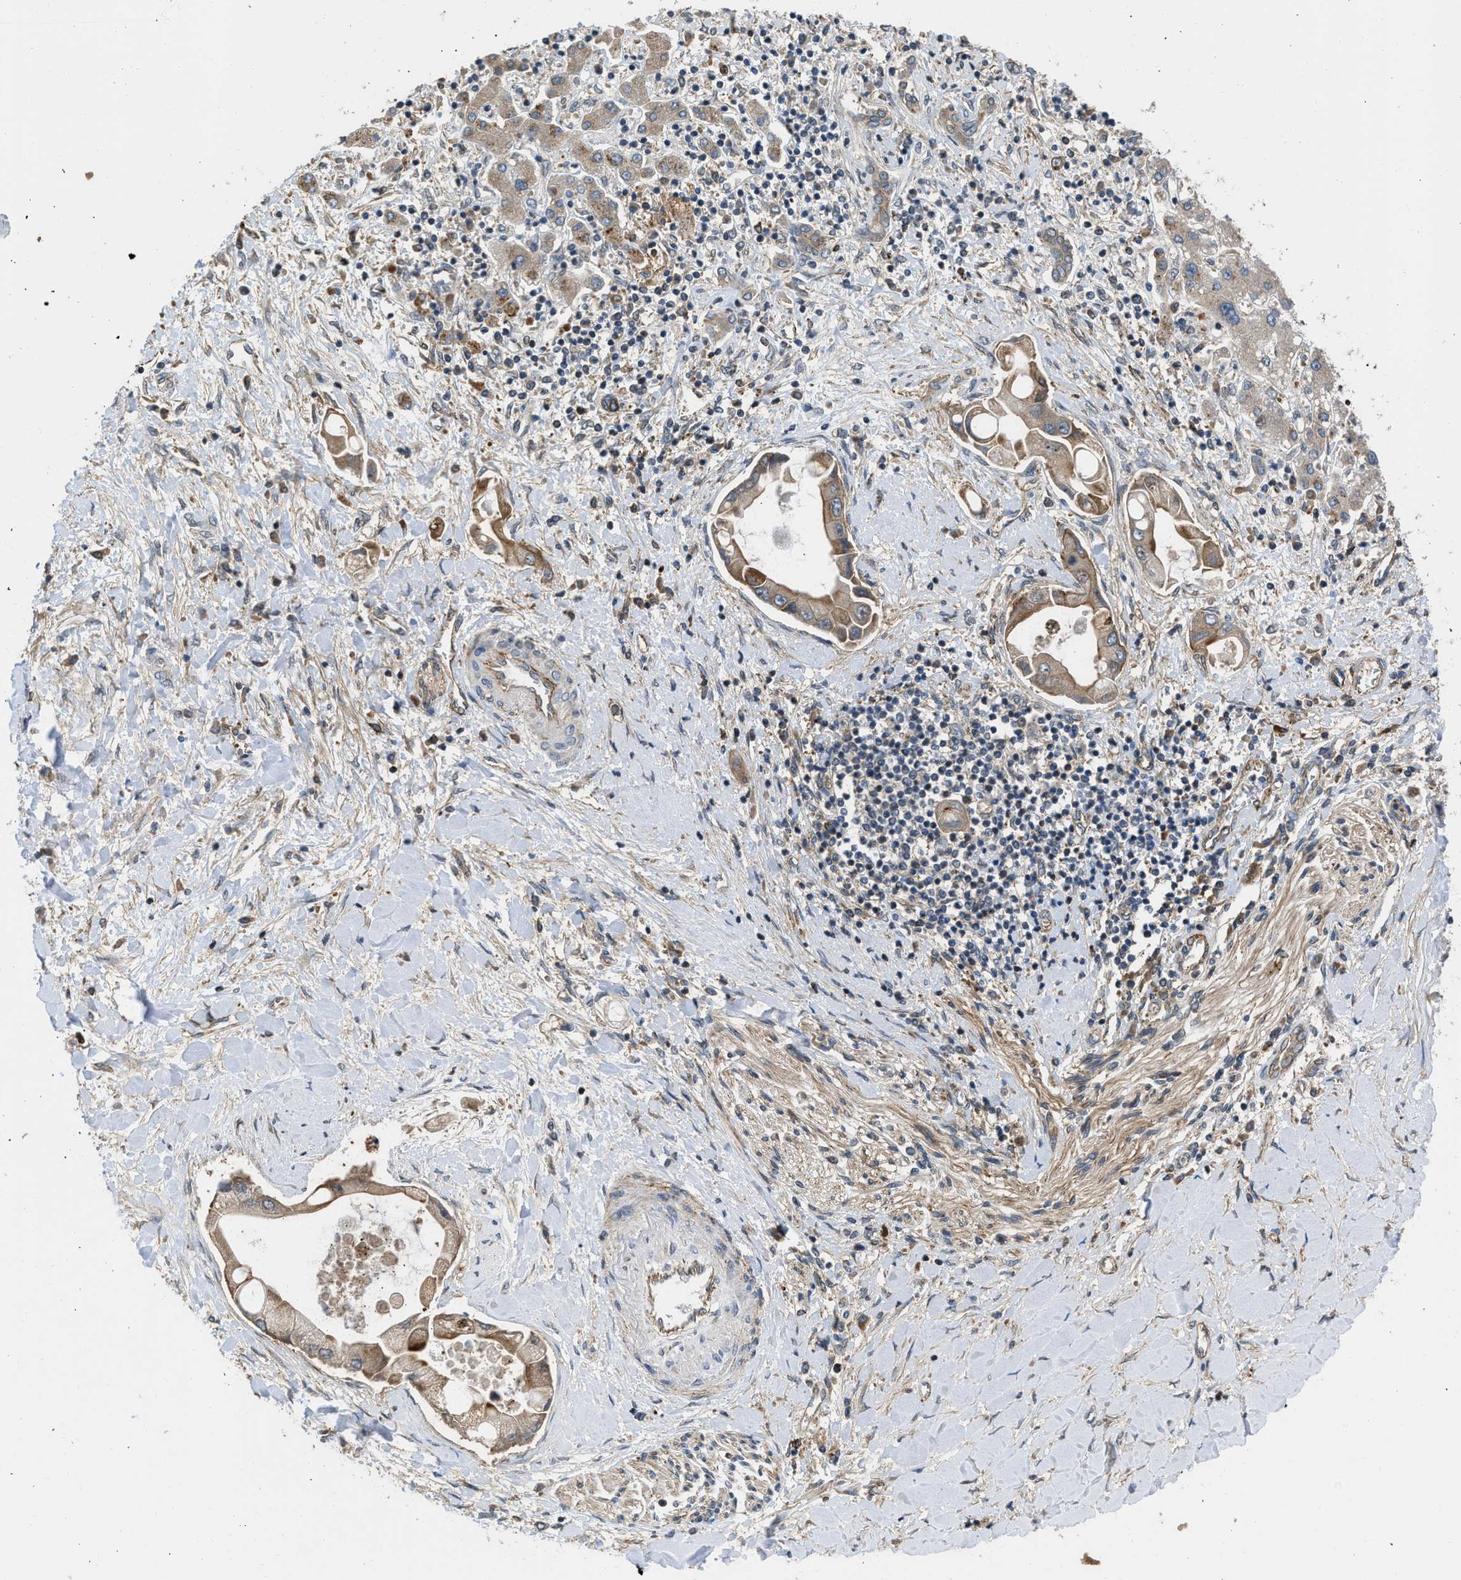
{"staining": {"intensity": "moderate", "quantity": ">75%", "location": "cytoplasmic/membranous"}, "tissue": "liver cancer", "cell_type": "Tumor cells", "image_type": "cancer", "snomed": [{"axis": "morphology", "description": "Cholangiocarcinoma"}, {"axis": "topography", "description": "Liver"}], "caption": "IHC micrograph of human liver cancer (cholangiocarcinoma) stained for a protein (brown), which reveals medium levels of moderate cytoplasmic/membranous positivity in about >75% of tumor cells.", "gene": "GPATCH2L", "patient": {"sex": "male", "age": 50}}